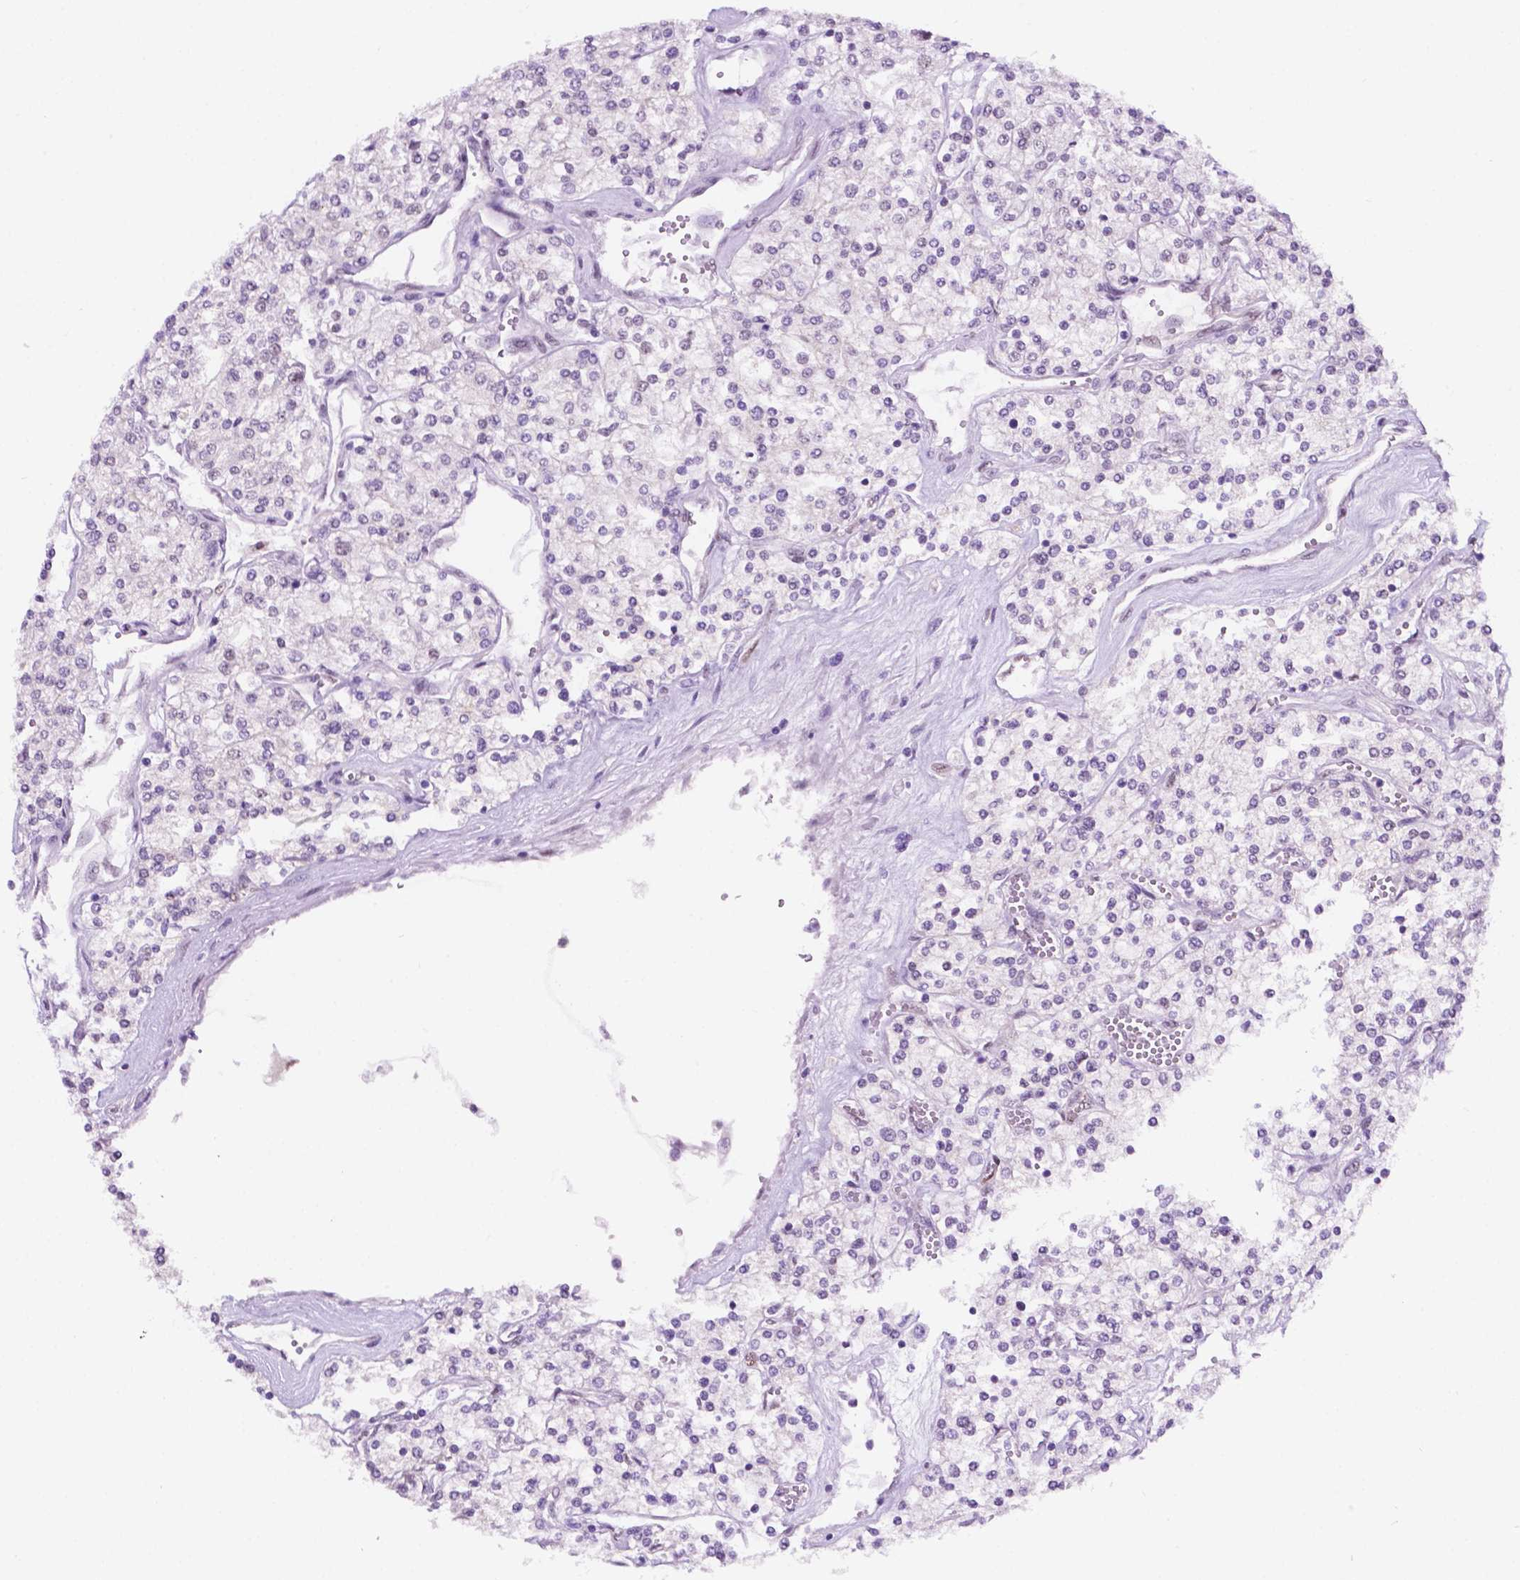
{"staining": {"intensity": "negative", "quantity": "none", "location": "none"}, "tissue": "renal cancer", "cell_type": "Tumor cells", "image_type": "cancer", "snomed": [{"axis": "morphology", "description": "Adenocarcinoma, NOS"}, {"axis": "topography", "description": "Kidney"}], "caption": "Immunohistochemistry (IHC) micrograph of neoplastic tissue: renal cancer stained with DAB exhibits no significant protein staining in tumor cells.", "gene": "ERF", "patient": {"sex": "male", "age": 80}}